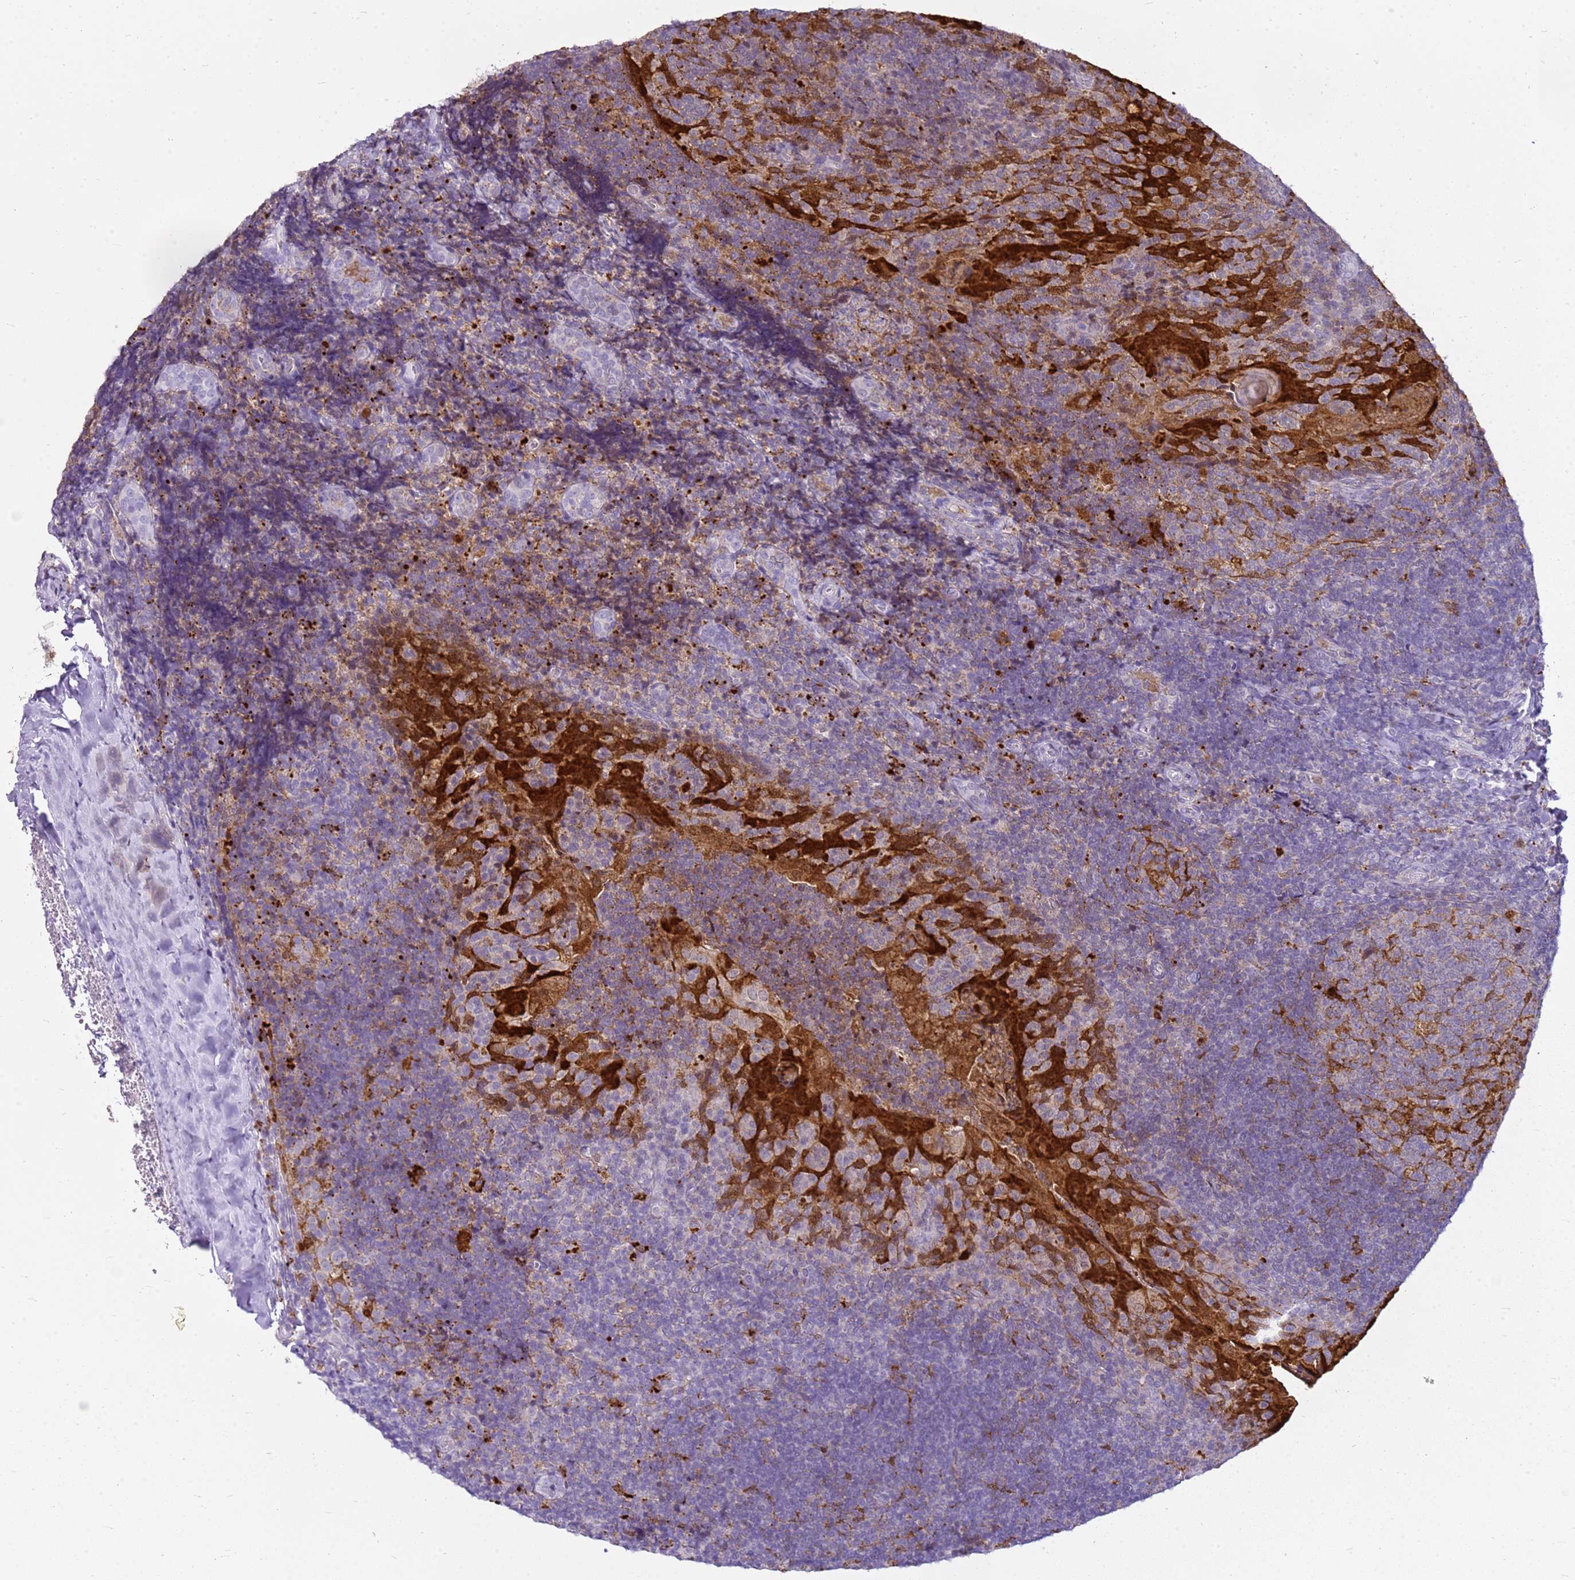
{"staining": {"intensity": "negative", "quantity": "none", "location": "none"}, "tissue": "tonsil", "cell_type": "Germinal center cells", "image_type": "normal", "snomed": [{"axis": "morphology", "description": "Normal tissue, NOS"}, {"axis": "topography", "description": "Tonsil"}], "caption": "High magnification brightfield microscopy of benign tonsil stained with DAB (brown) and counterstained with hematoxylin (blue): germinal center cells show no significant positivity. (Stains: DAB (3,3'-diaminobenzidine) immunohistochemistry with hematoxylin counter stain, Microscopy: brightfield microscopy at high magnification).", "gene": "CSTA", "patient": {"sex": "male", "age": 17}}